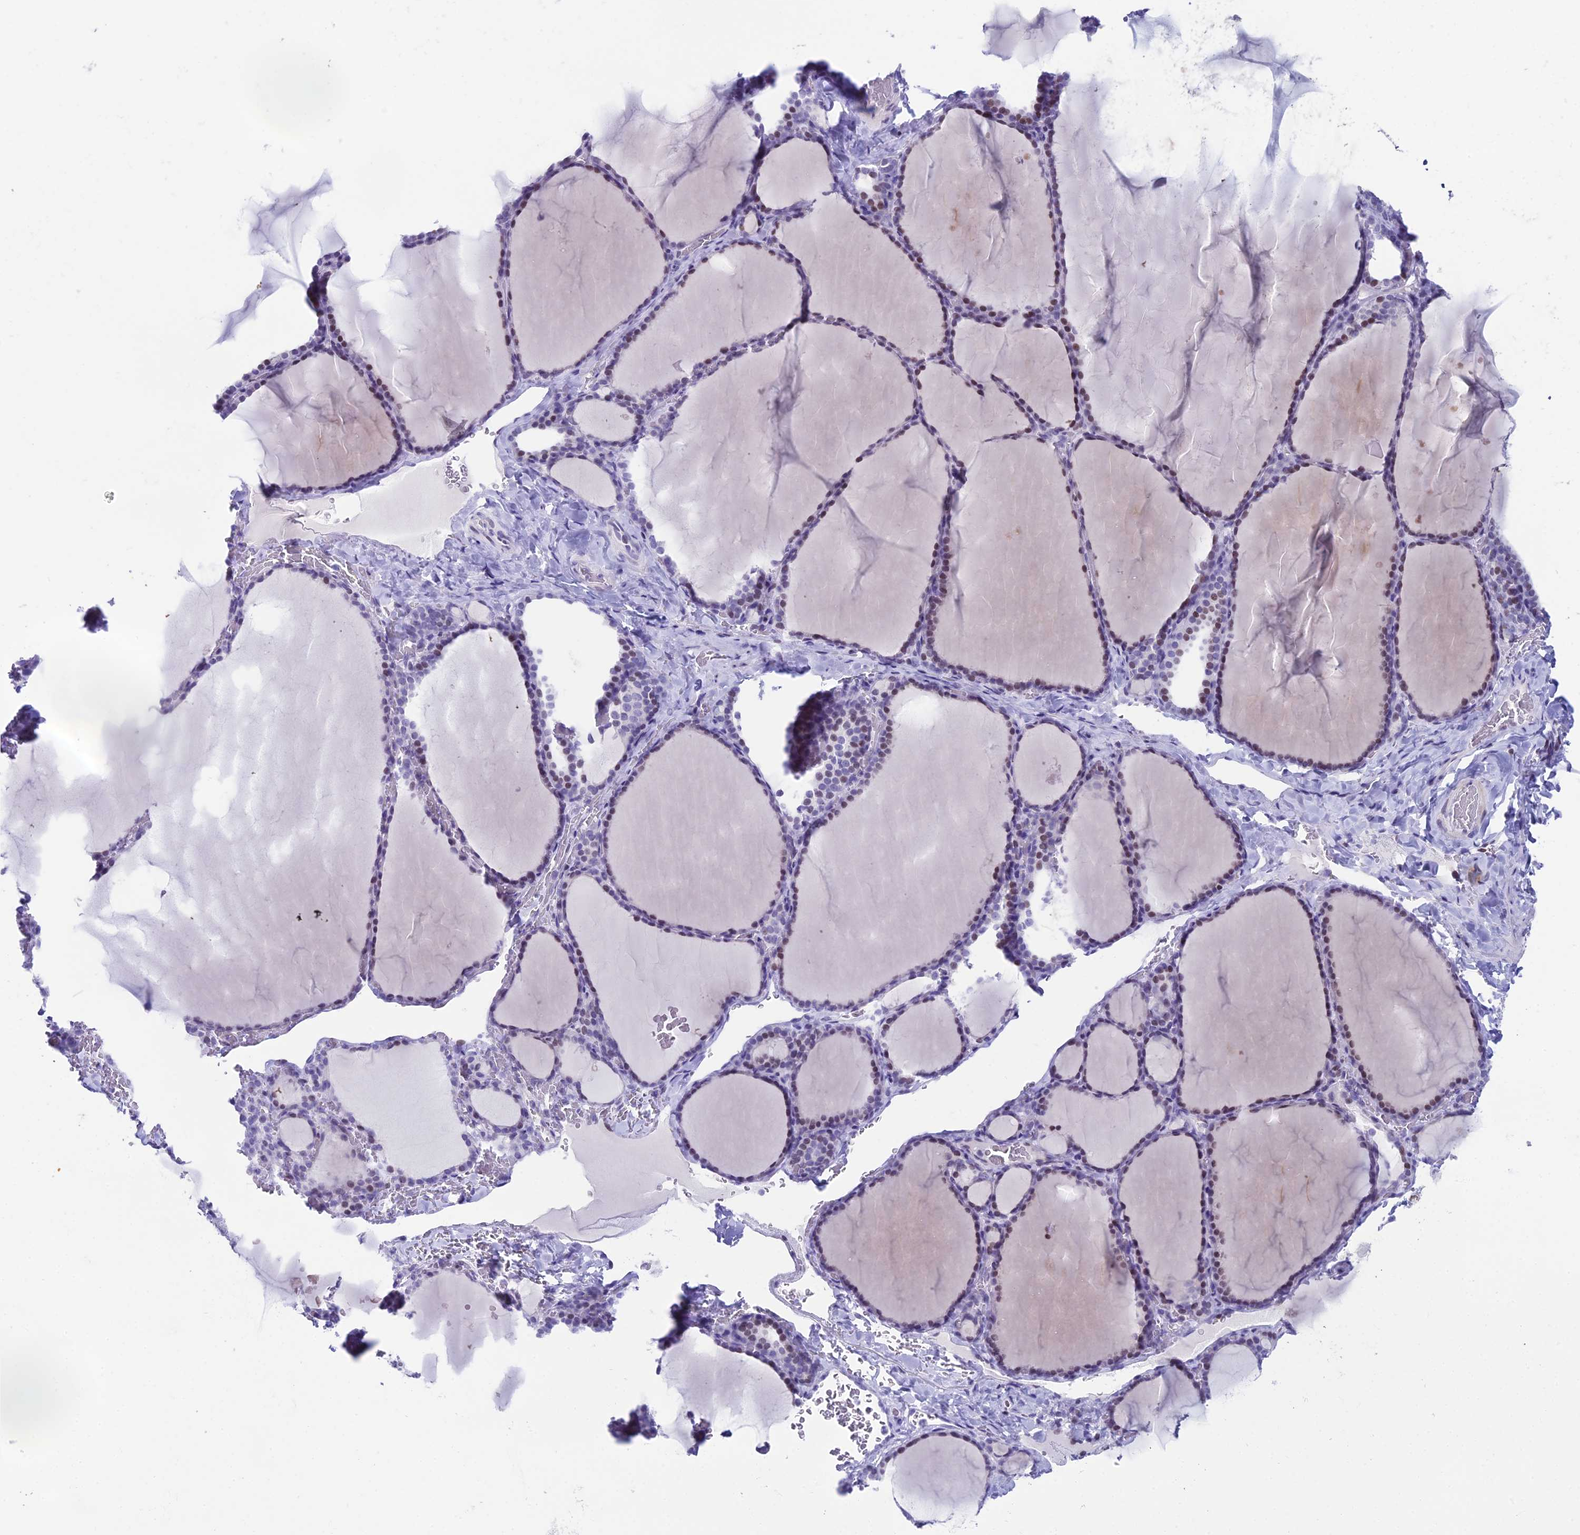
{"staining": {"intensity": "moderate", "quantity": "25%-75%", "location": "nuclear"}, "tissue": "thyroid gland", "cell_type": "Glandular cells", "image_type": "normal", "snomed": [{"axis": "morphology", "description": "Normal tissue, NOS"}, {"axis": "topography", "description": "Thyroid gland"}], "caption": "Protein analysis of normal thyroid gland demonstrates moderate nuclear positivity in approximately 25%-75% of glandular cells. (DAB (3,3'-diaminobenzidine) = brown stain, brightfield microscopy at high magnification).", "gene": "CC2D2A", "patient": {"sex": "female", "age": 39}}